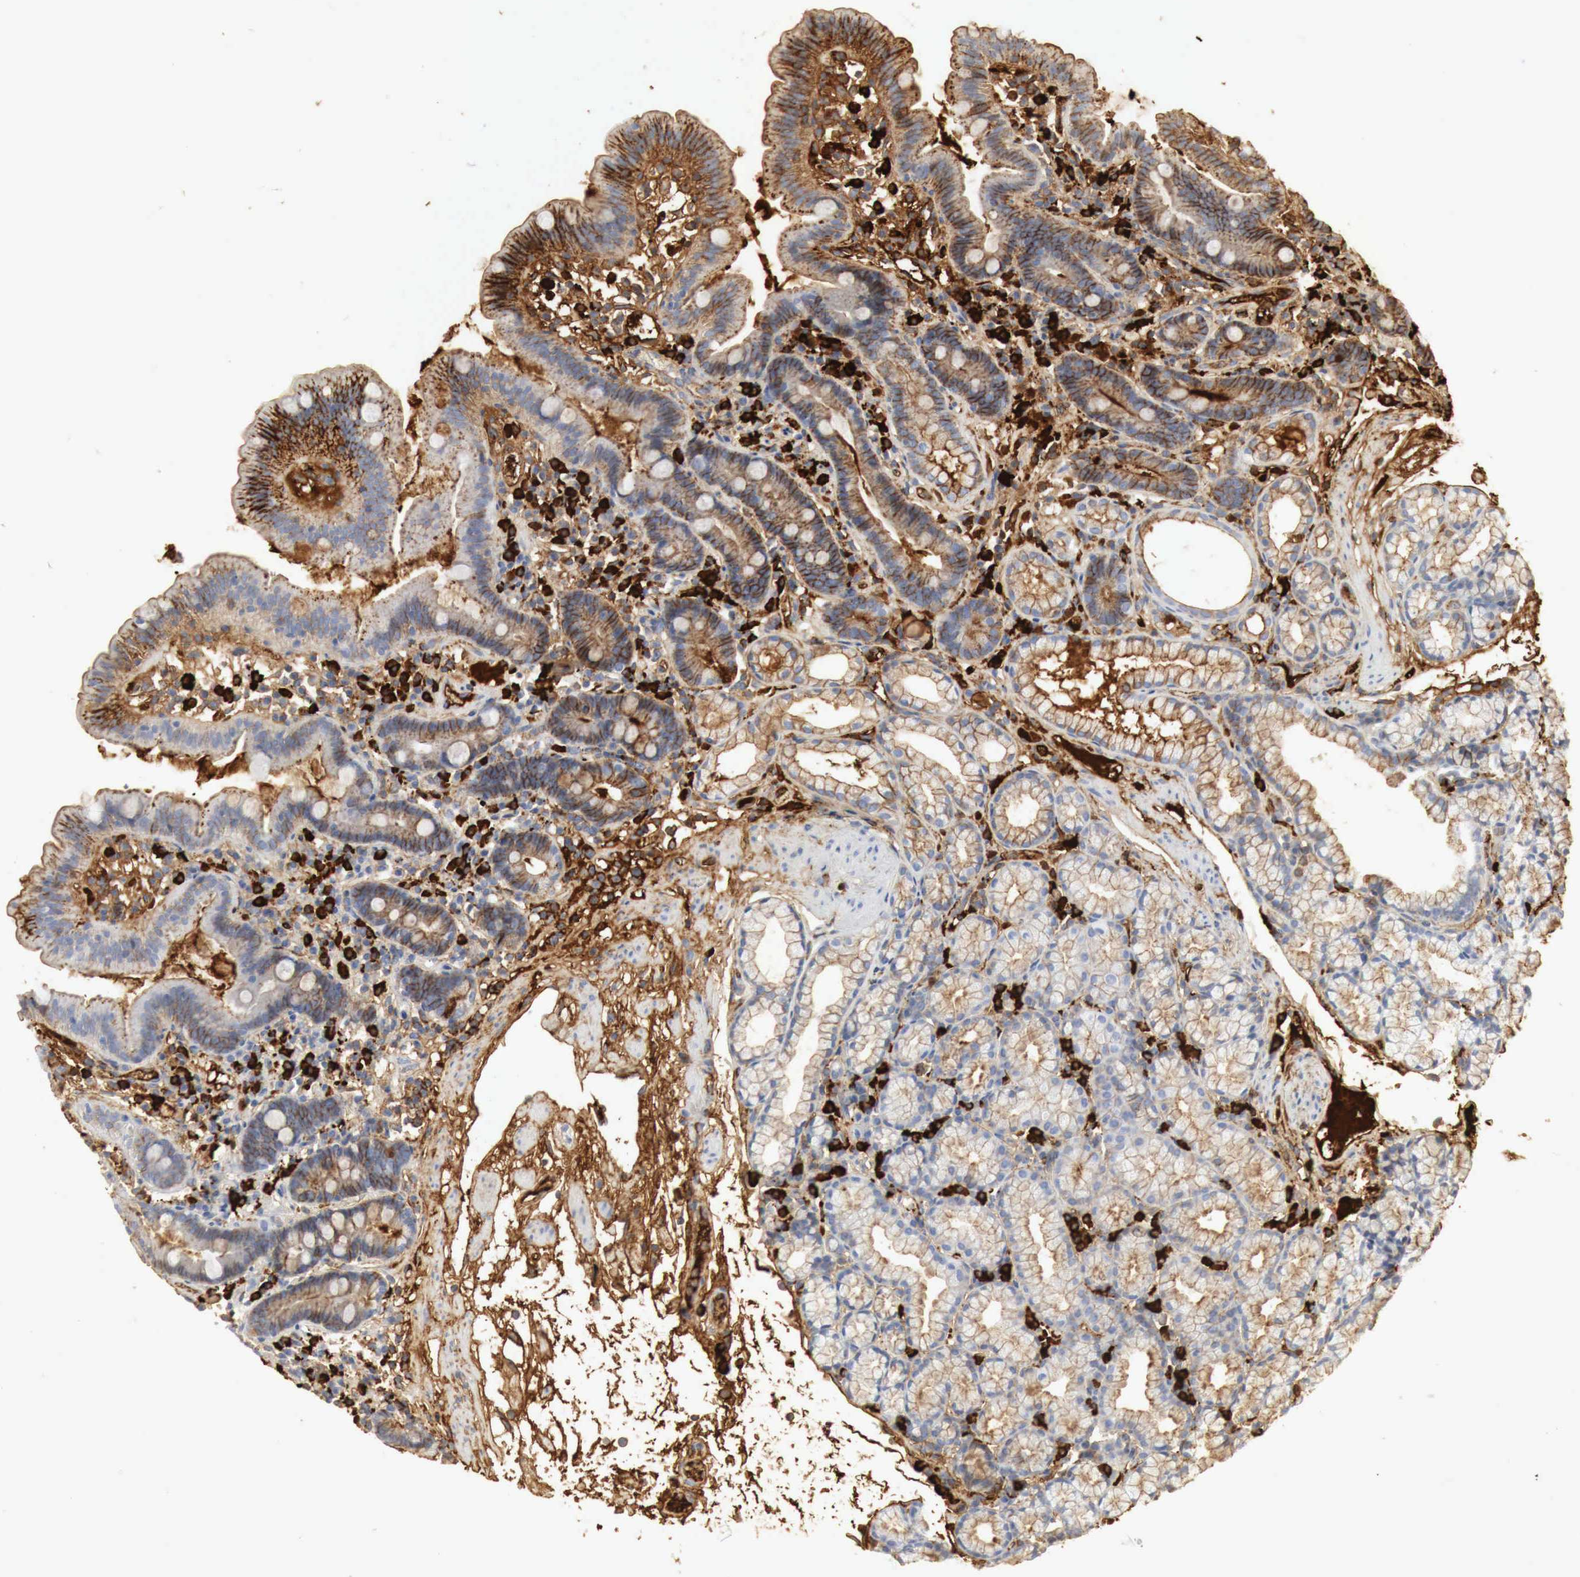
{"staining": {"intensity": "moderate", "quantity": "25%-75%", "location": "cytoplasmic/membranous"}, "tissue": "duodenum", "cell_type": "Glandular cells", "image_type": "normal", "snomed": [{"axis": "morphology", "description": "Normal tissue, NOS"}, {"axis": "topography", "description": "Duodenum"}], "caption": "Normal duodenum exhibits moderate cytoplasmic/membranous positivity in about 25%-75% of glandular cells, visualized by immunohistochemistry. The staining was performed using DAB (3,3'-diaminobenzidine) to visualize the protein expression in brown, while the nuclei were stained in blue with hematoxylin (Magnification: 20x).", "gene": "IGLC3", "patient": {"sex": "female", "age": 48}}